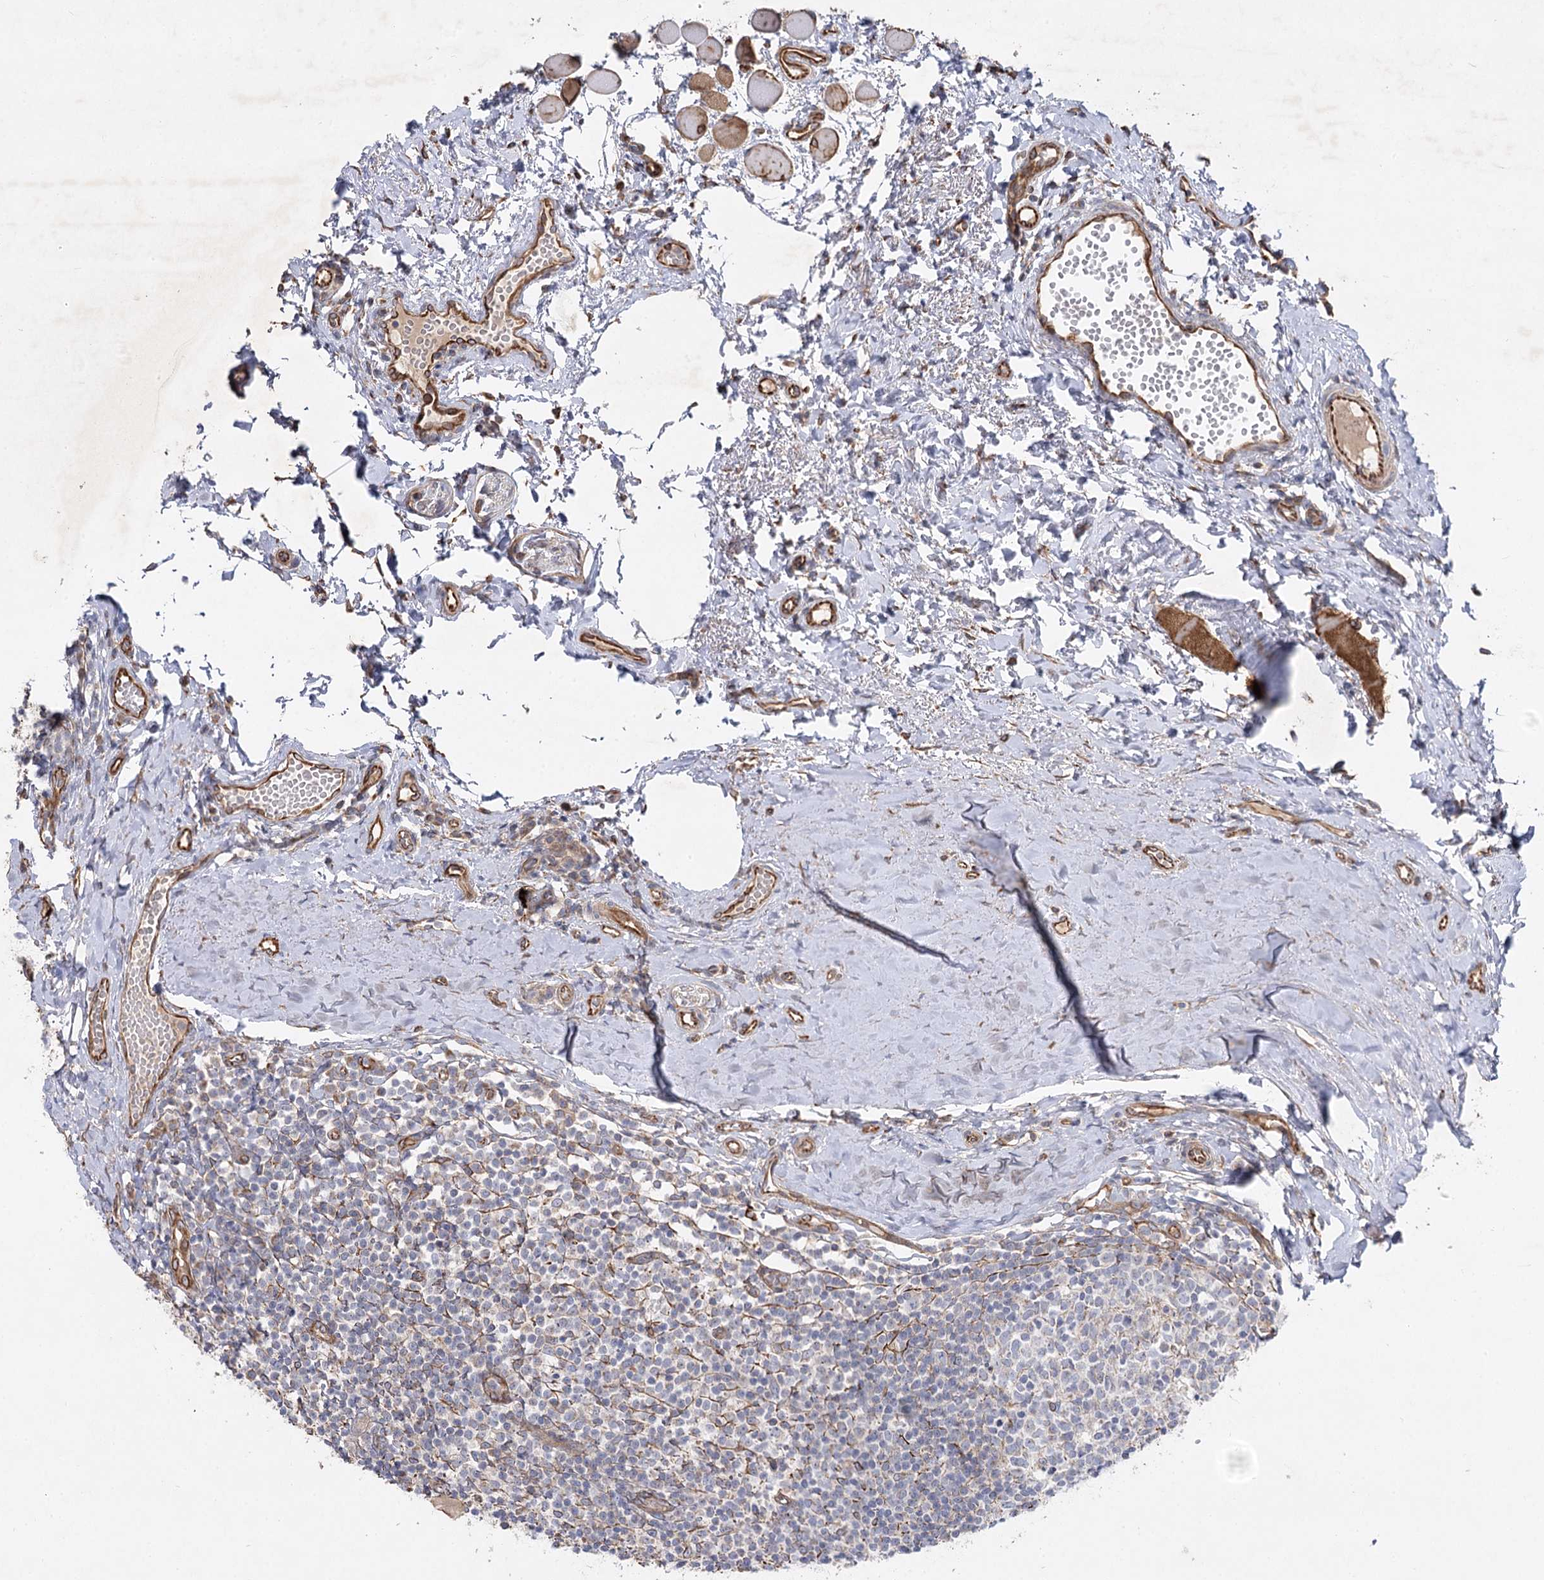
{"staining": {"intensity": "negative", "quantity": "none", "location": "none"}, "tissue": "tonsil", "cell_type": "Germinal center cells", "image_type": "normal", "snomed": [{"axis": "morphology", "description": "Normal tissue, NOS"}, {"axis": "topography", "description": "Tonsil"}], "caption": "An image of tonsil stained for a protein displays no brown staining in germinal center cells. (Stains: DAB (3,3'-diaminobenzidine) IHC with hematoxylin counter stain, Microscopy: brightfield microscopy at high magnification).", "gene": "KIAA0825", "patient": {"sex": "female", "age": 19}}